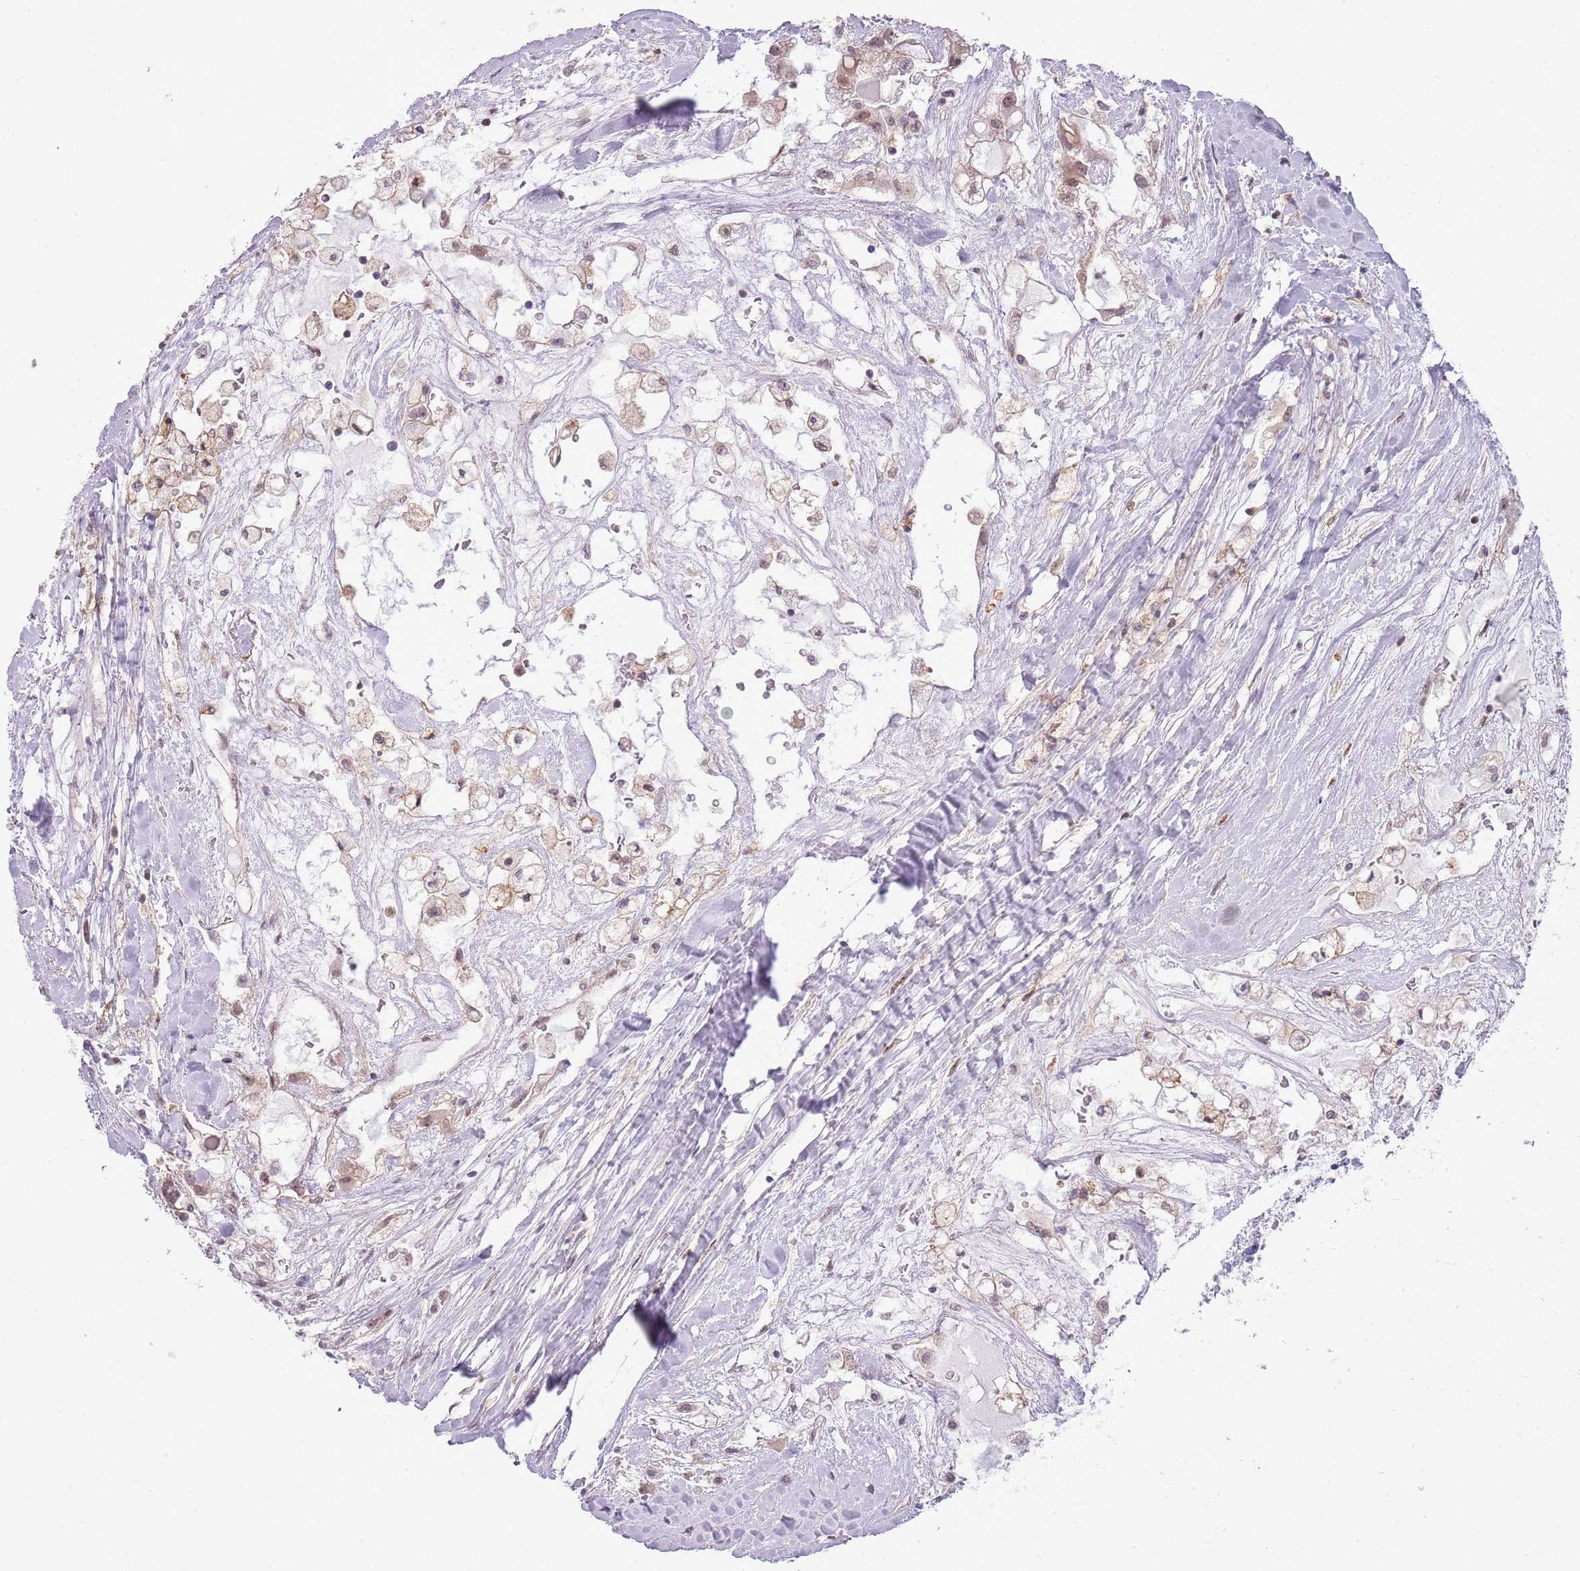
{"staining": {"intensity": "weak", "quantity": "25%-75%", "location": "nuclear"}, "tissue": "renal cancer", "cell_type": "Tumor cells", "image_type": "cancer", "snomed": [{"axis": "morphology", "description": "Adenocarcinoma, NOS"}, {"axis": "topography", "description": "Kidney"}], "caption": "Brown immunohistochemical staining in renal cancer (adenocarcinoma) exhibits weak nuclear positivity in about 25%-75% of tumor cells. The staining was performed using DAB (3,3'-diaminobenzidine) to visualize the protein expression in brown, while the nuclei were stained in blue with hematoxylin (Magnification: 20x).", "gene": "DHX32", "patient": {"sex": "male", "age": 59}}